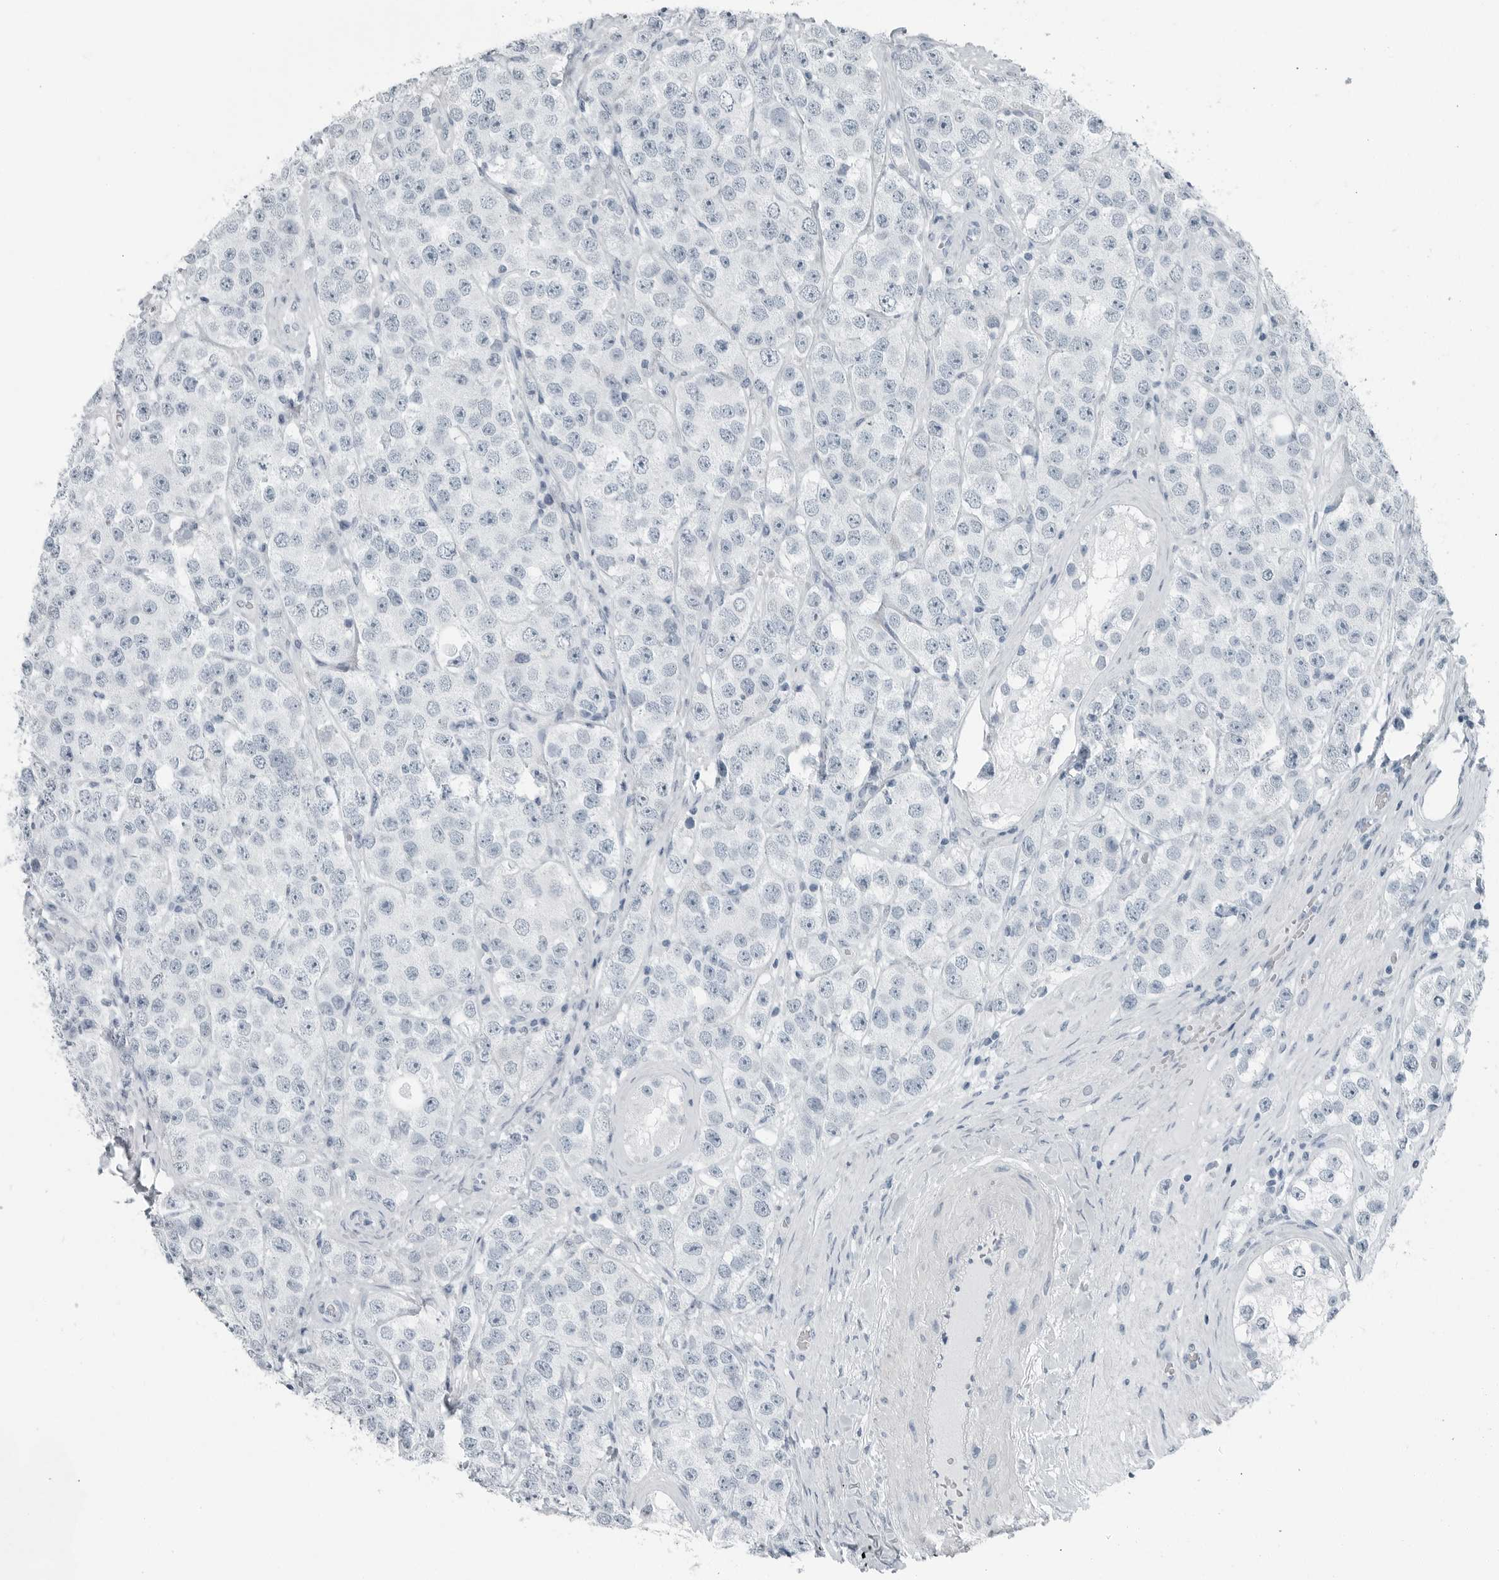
{"staining": {"intensity": "negative", "quantity": "none", "location": "none"}, "tissue": "testis cancer", "cell_type": "Tumor cells", "image_type": "cancer", "snomed": [{"axis": "morphology", "description": "Seminoma, NOS"}, {"axis": "topography", "description": "Testis"}], "caption": "Testis cancer stained for a protein using immunohistochemistry exhibits no expression tumor cells.", "gene": "FABP6", "patient": {"sex": "male", "age": 28}}